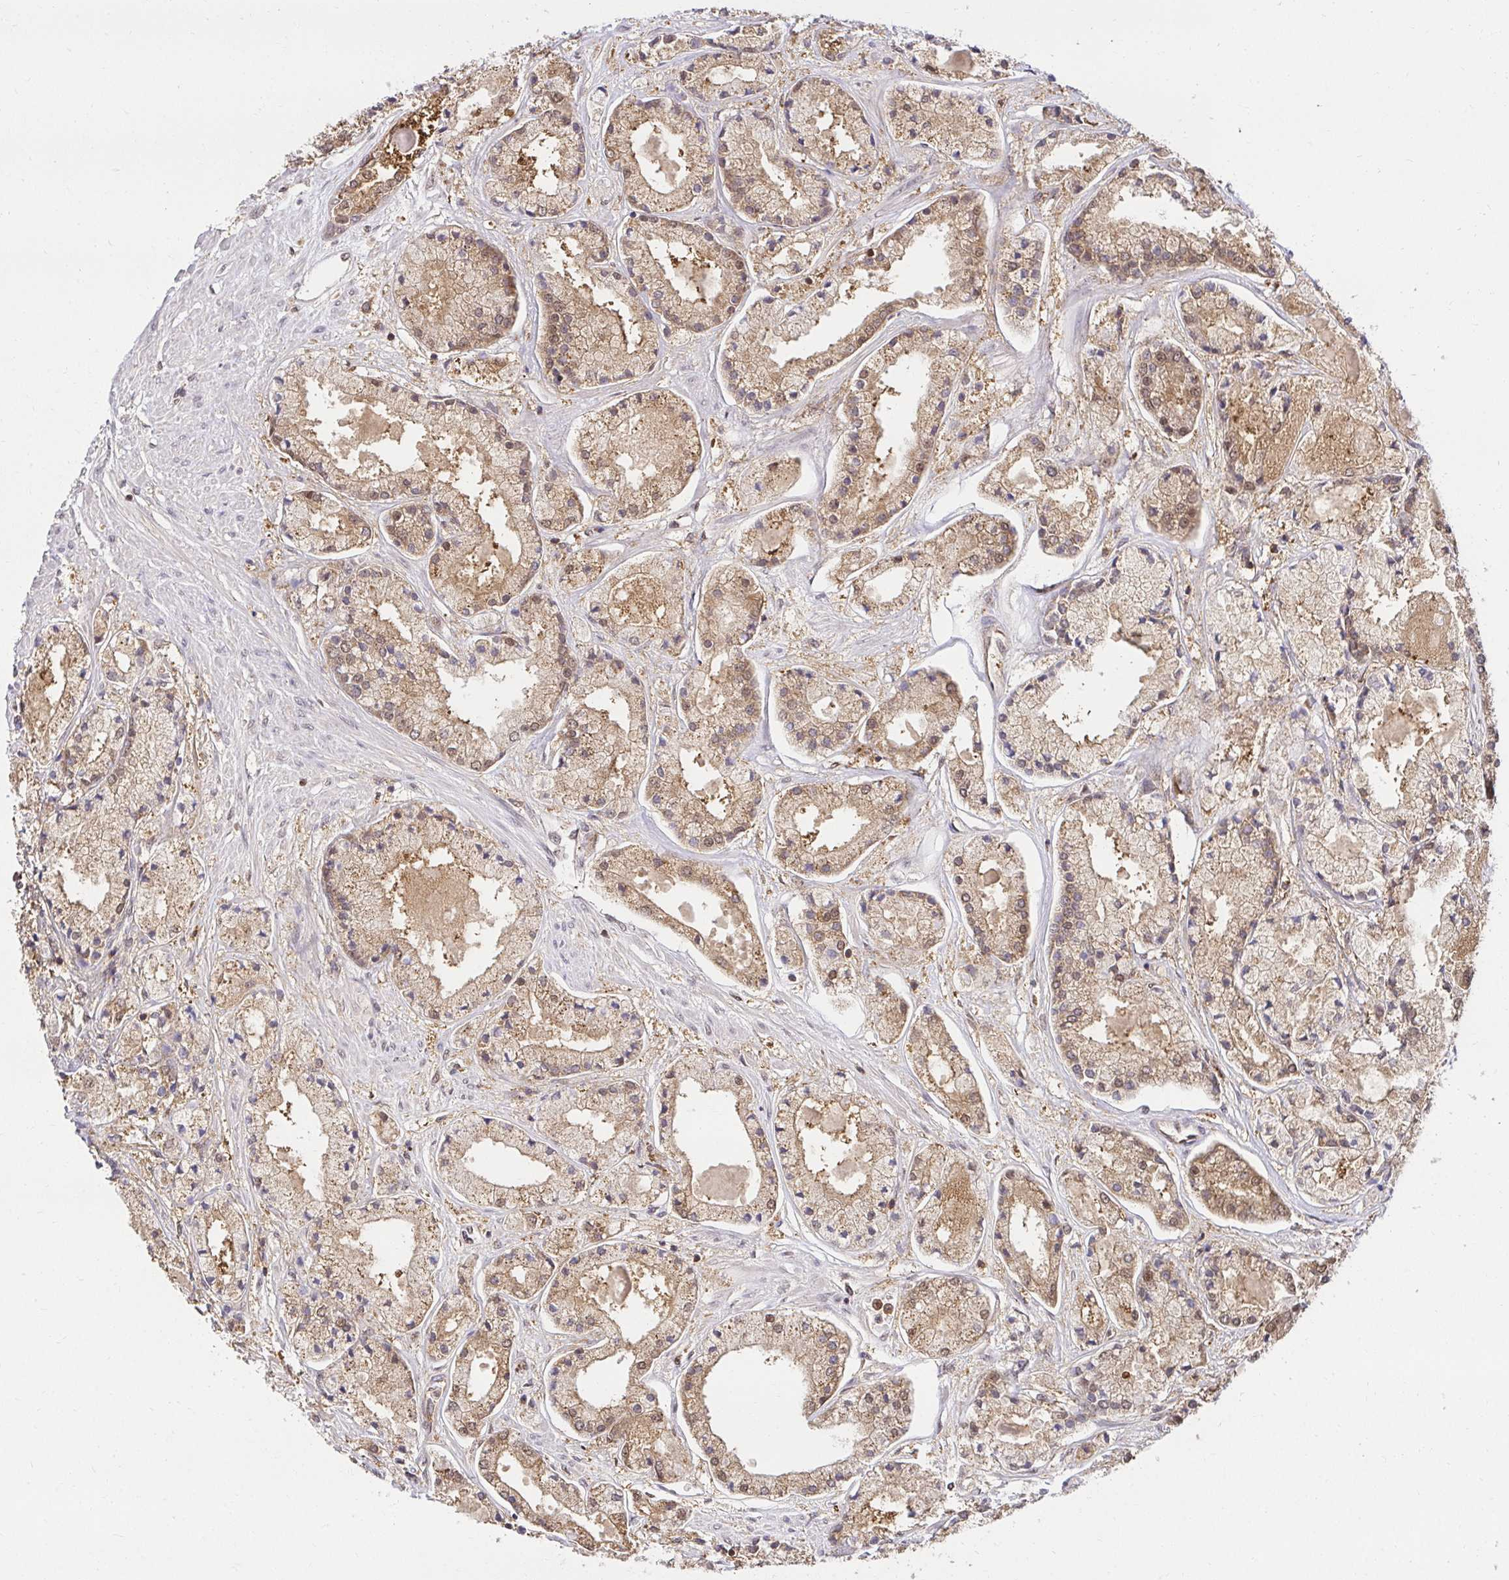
{"staining": {"intensity": "moderate", "quantity": ">75%", "location": "cytoplasmic/membranous,nuclear"}, "tissue": "prostate cancer", "cell_type": "Tumor cells", "image_type": "cancer", "snomed": [{"axis": "morphology", "description": "Adenocarcinoma, High grade"}, {"axis": "topography", "description": "Prostate"}], "caption": "Prostate high-grade adenocarcinoma stained with a brown dye shows moderate cytoplasmic/membranous and nuclear positive expression in about >75% of tumor cells.", "gene": "PSMA4", "patient": {"sex": "male", "age": 67}}